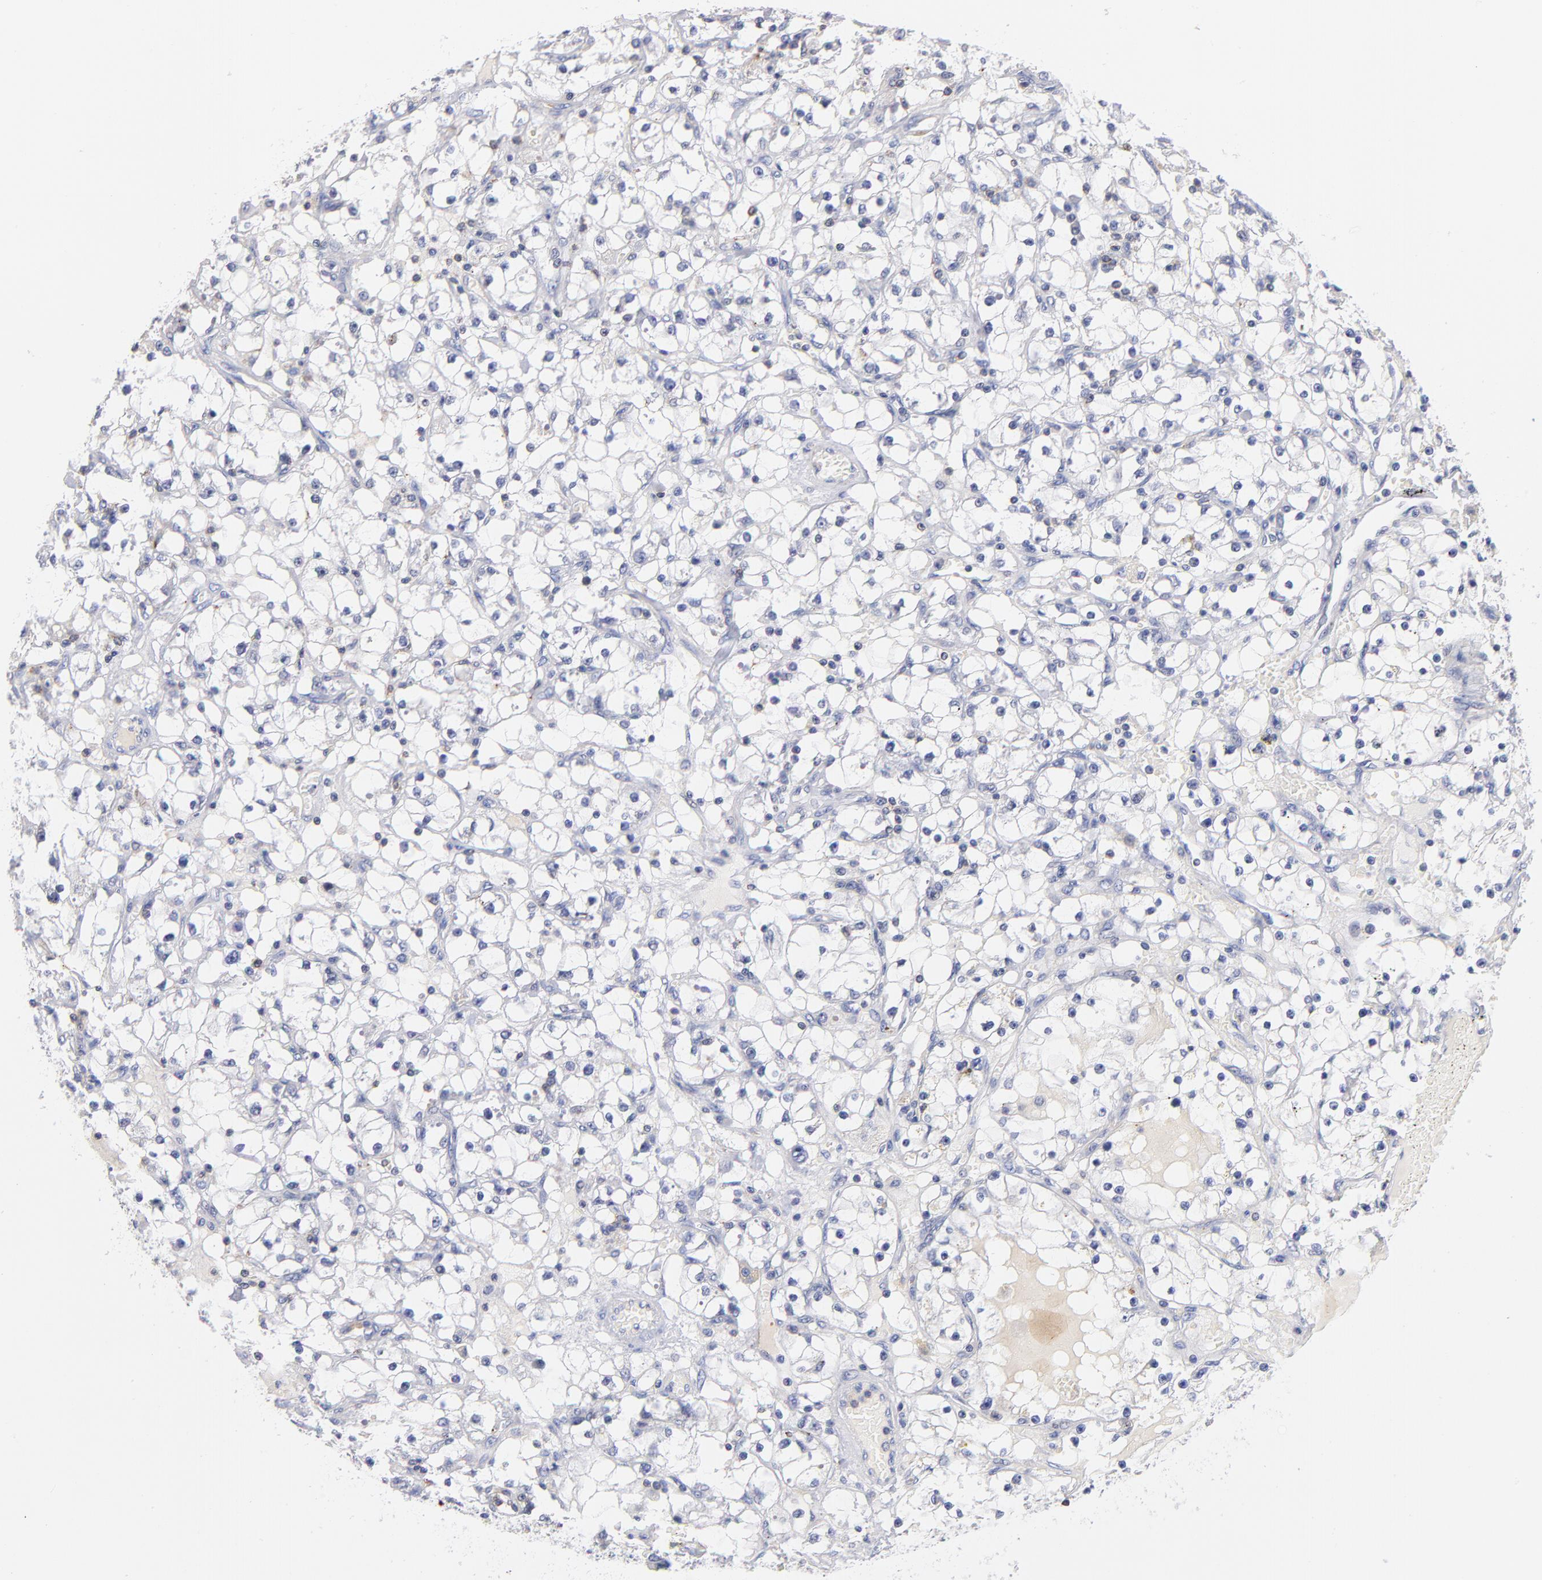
{"staining": {"intensity": "negative", "quantity": "none", "location": "none"}, "tissue": "renal cancer", "cell_type": "Tumor cells", "image_type": "cancer", "snomed": [{"axis": "morphology", "description": "Adenocarcinoma, NOS"}, {"axis": "topography", "description": "Kidney"}], "caption": "Immunohistochemistry micrograph of adenocarcinoma (renal) stained for a protein (brown), which shows no staining in tumor cells.", "gene": "KREMEN2", "patient": {"sex": "male", "age": 56}}